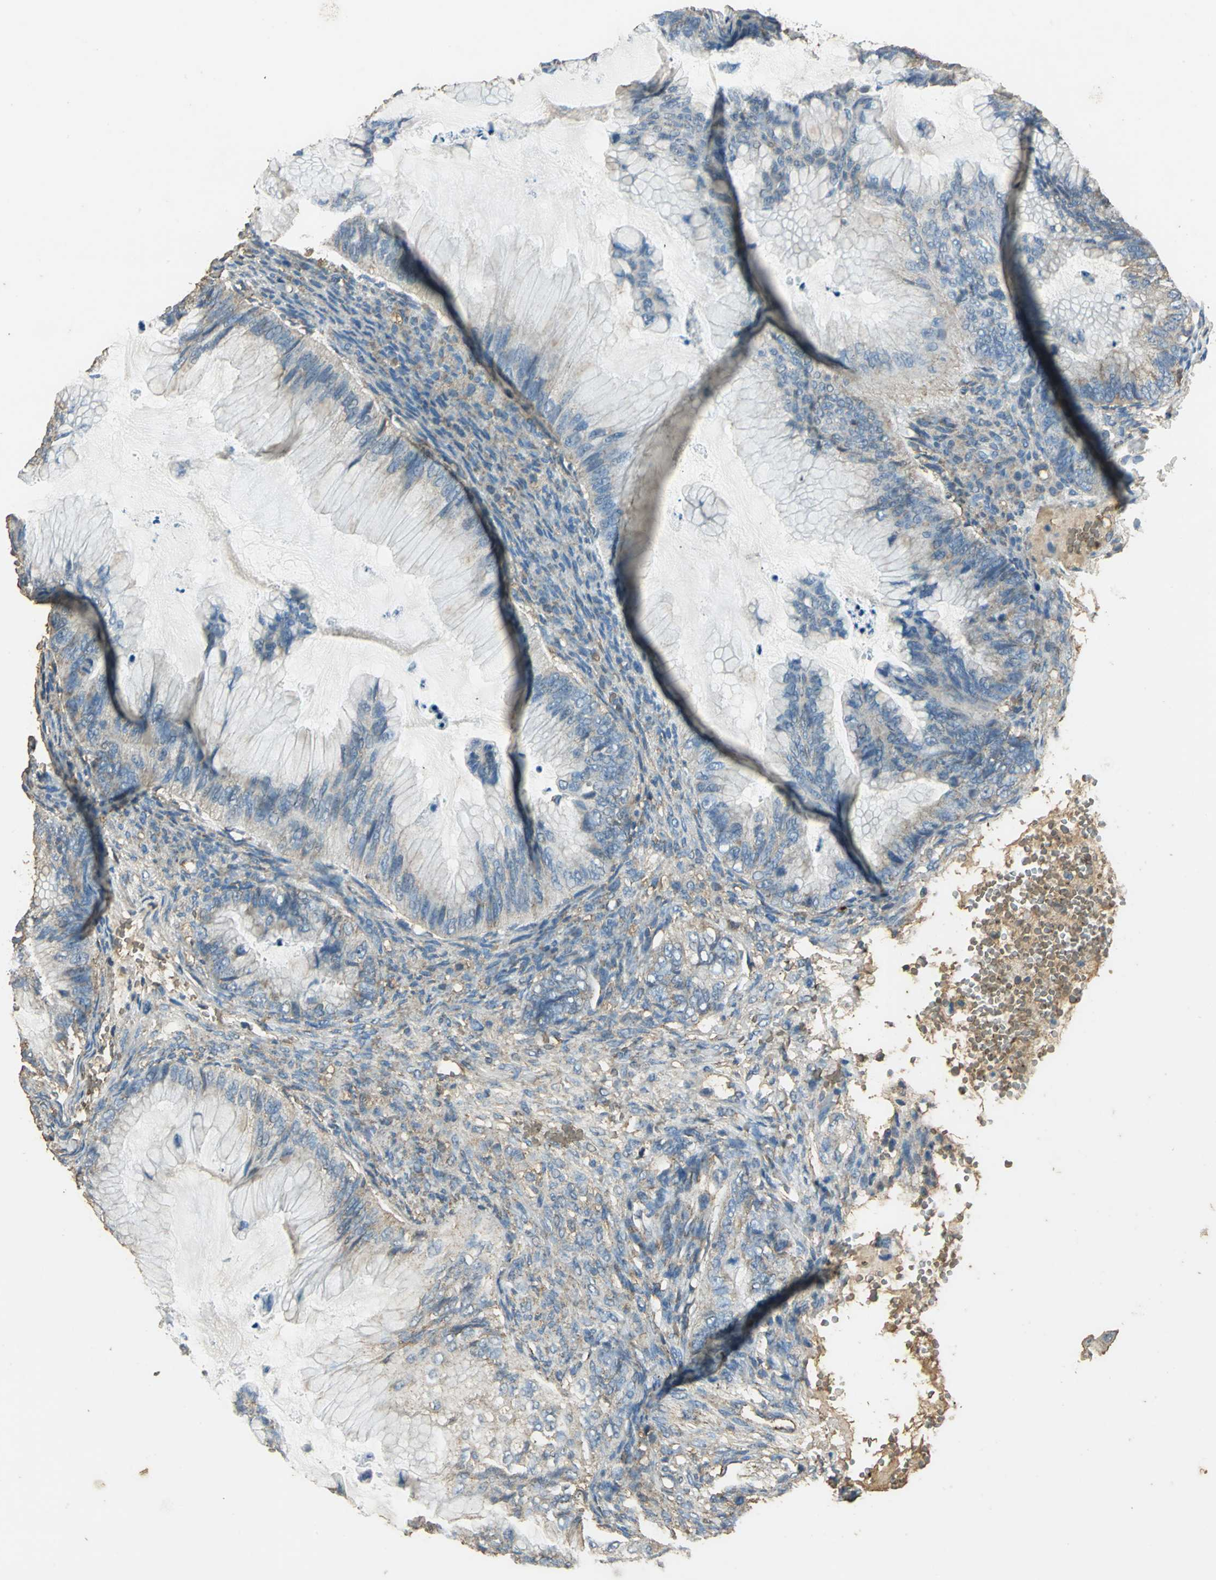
{"staining": {"intensity": "weak", "quantity": "25%-75%", "location": "cytoplasmic/membranous"}, "tissue": "ovarian cancer", "cell_type": "Tumor cells", "image_type": "cancer", "snomed": [{"axis": "morphology", "description": "Cystadenocarcinoma, mucinous, NOS"}, {"axis": "topography", "description": "Ovary"}], "caption": "The image reveals staining of mucinous cystadenocarcinoma (ovarian), revealing weak cytoplasmic/membranous protein positivity (brown color) within tumor cells.", "gene": "TRAPPC2", "patient": {"sex": "female", "age": 36}}